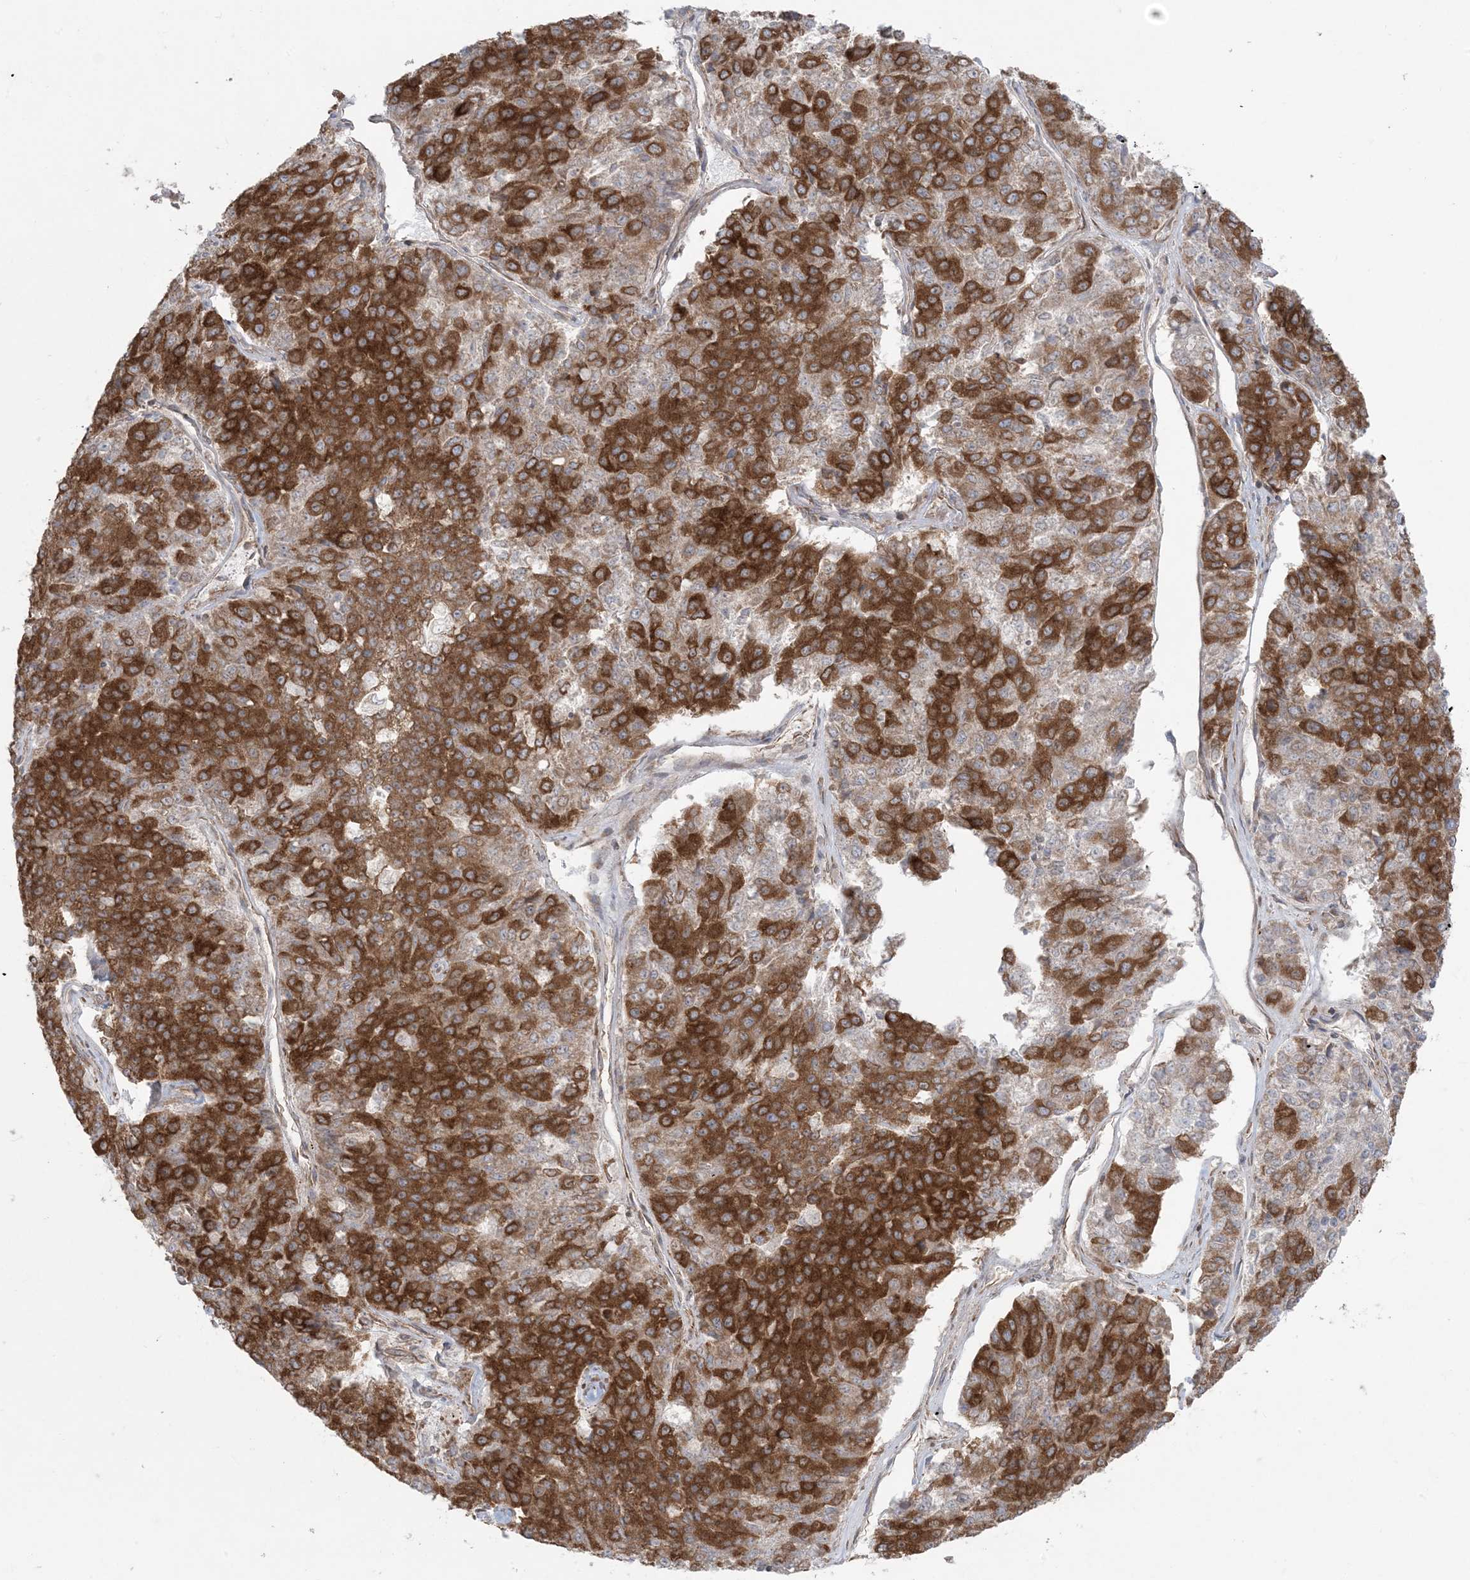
{"staining": {"intensity": "strong", "quantity": ">75%", "location": "cytoplasmic/membranous"}, "tissue": "pancreatic cancer", "cell_type": "Tumor cells", "image_type": "cancer", "snomed": [{"axis": "morphology", "description": "Adenocarcinoma, NOS"}, {"axis": "topography", "description": "Pancreas"}], "caption": "An image showing strong cytoplasmic/membranous positivity in about >75% of tumor cells in pancreatic adenocarcinoma, as visualized by brown immunohistochemical staining.", "gene": "UBXN4", "patient": {"sex": "male", "age": 50}}